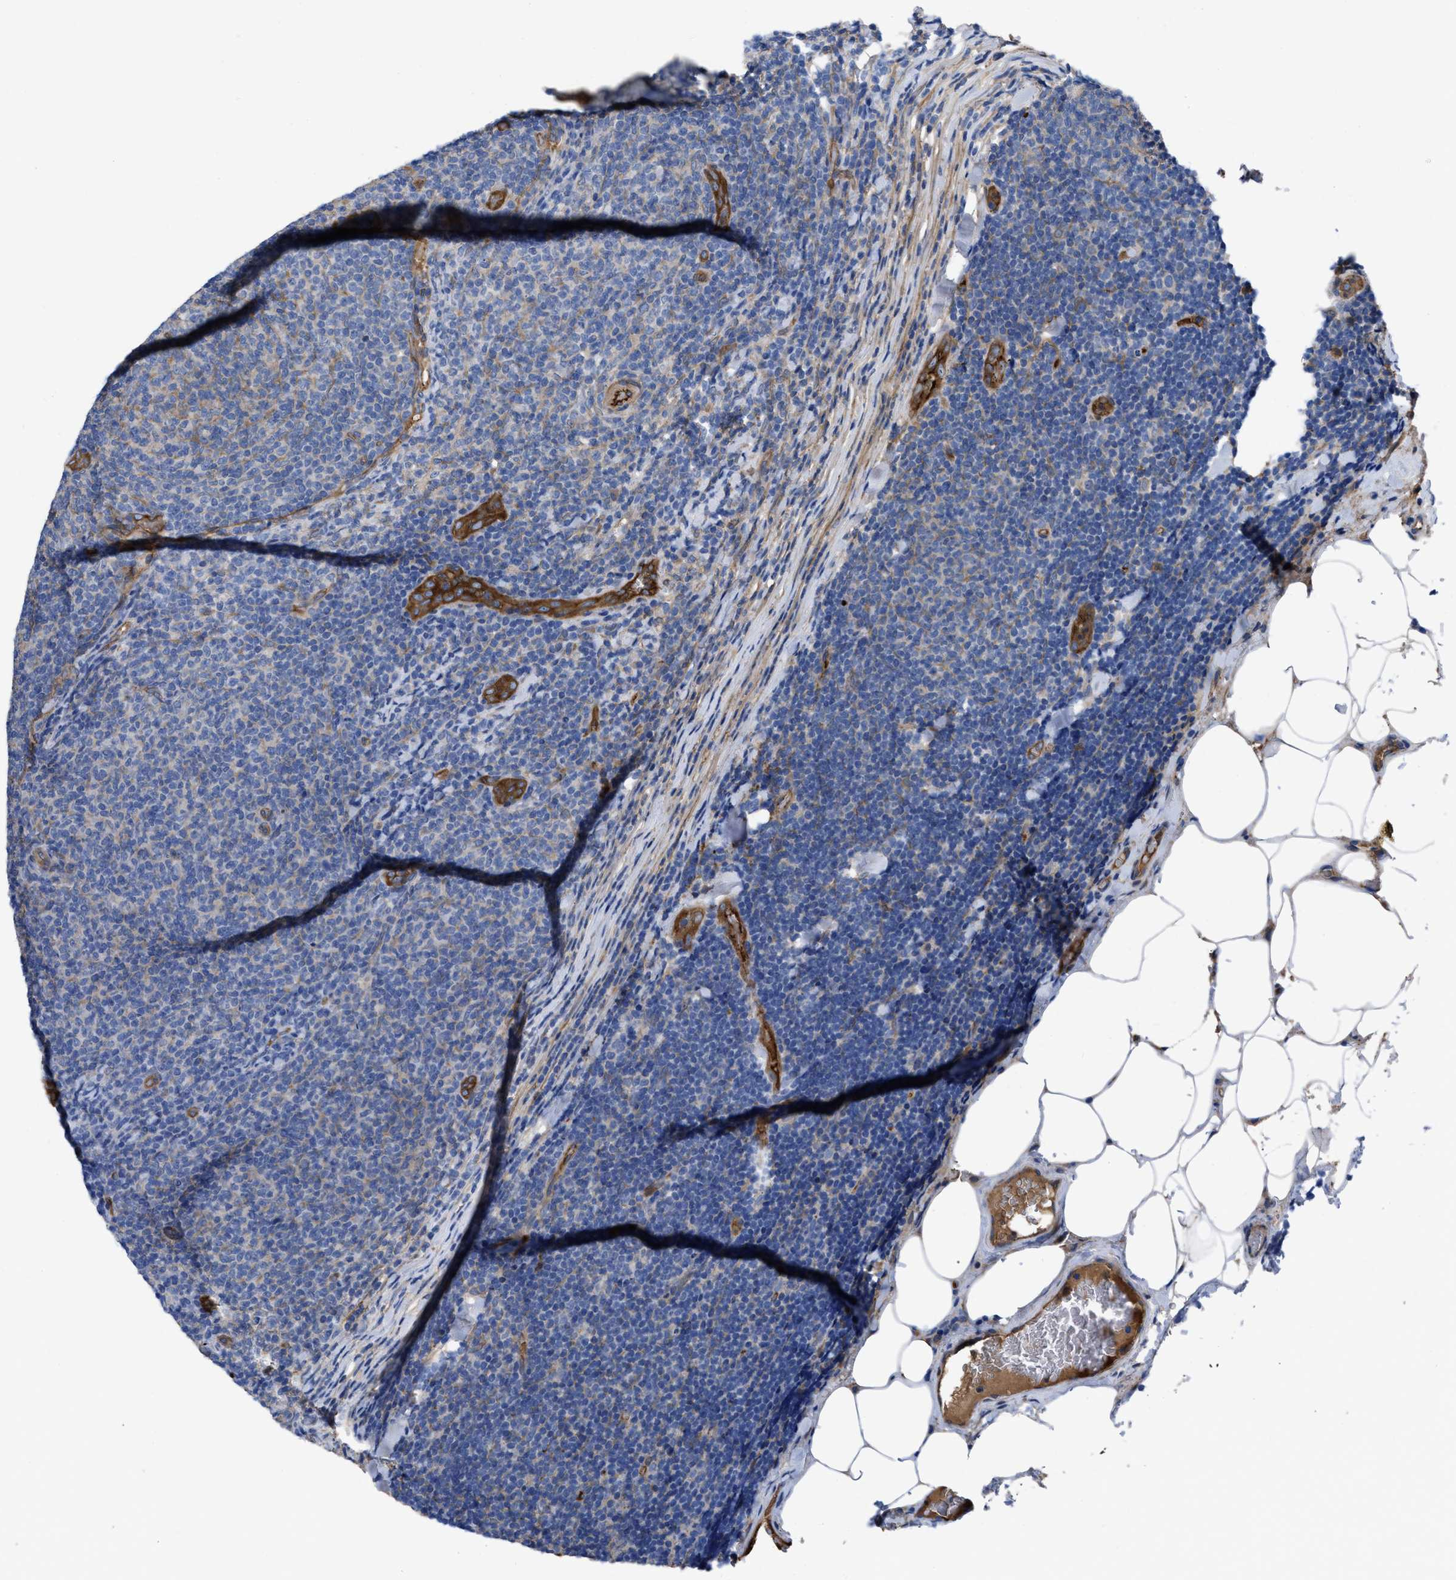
{"staining": {"intensity": "weak", "quantity": "25%-75%", "location": "cytoplasmic/membranous"}, "tissue": "lymphoma", "cell_type": "Tumor cells", "image_type": "cancer", "snomed": [{"axis": "morphology", "description": "Malignant lymphoma, non-Hodgkin's type, Low grade"}, {"axis": "topography", "description": "Lymph node"}], "caption": "Protein staining of low-grade malignant lymphoma, non-Hodgkin's type tissue shows weak cytoplasmic/membranous staining in approximately 25%-75% of tumor cells. The protein is stained brown, and the nuclei are stained in blue (DAB IHC with brightfield microscopy, high magnification).", "gene": "TRIOBP", "patient": {"sex": "male", "age": 66}}